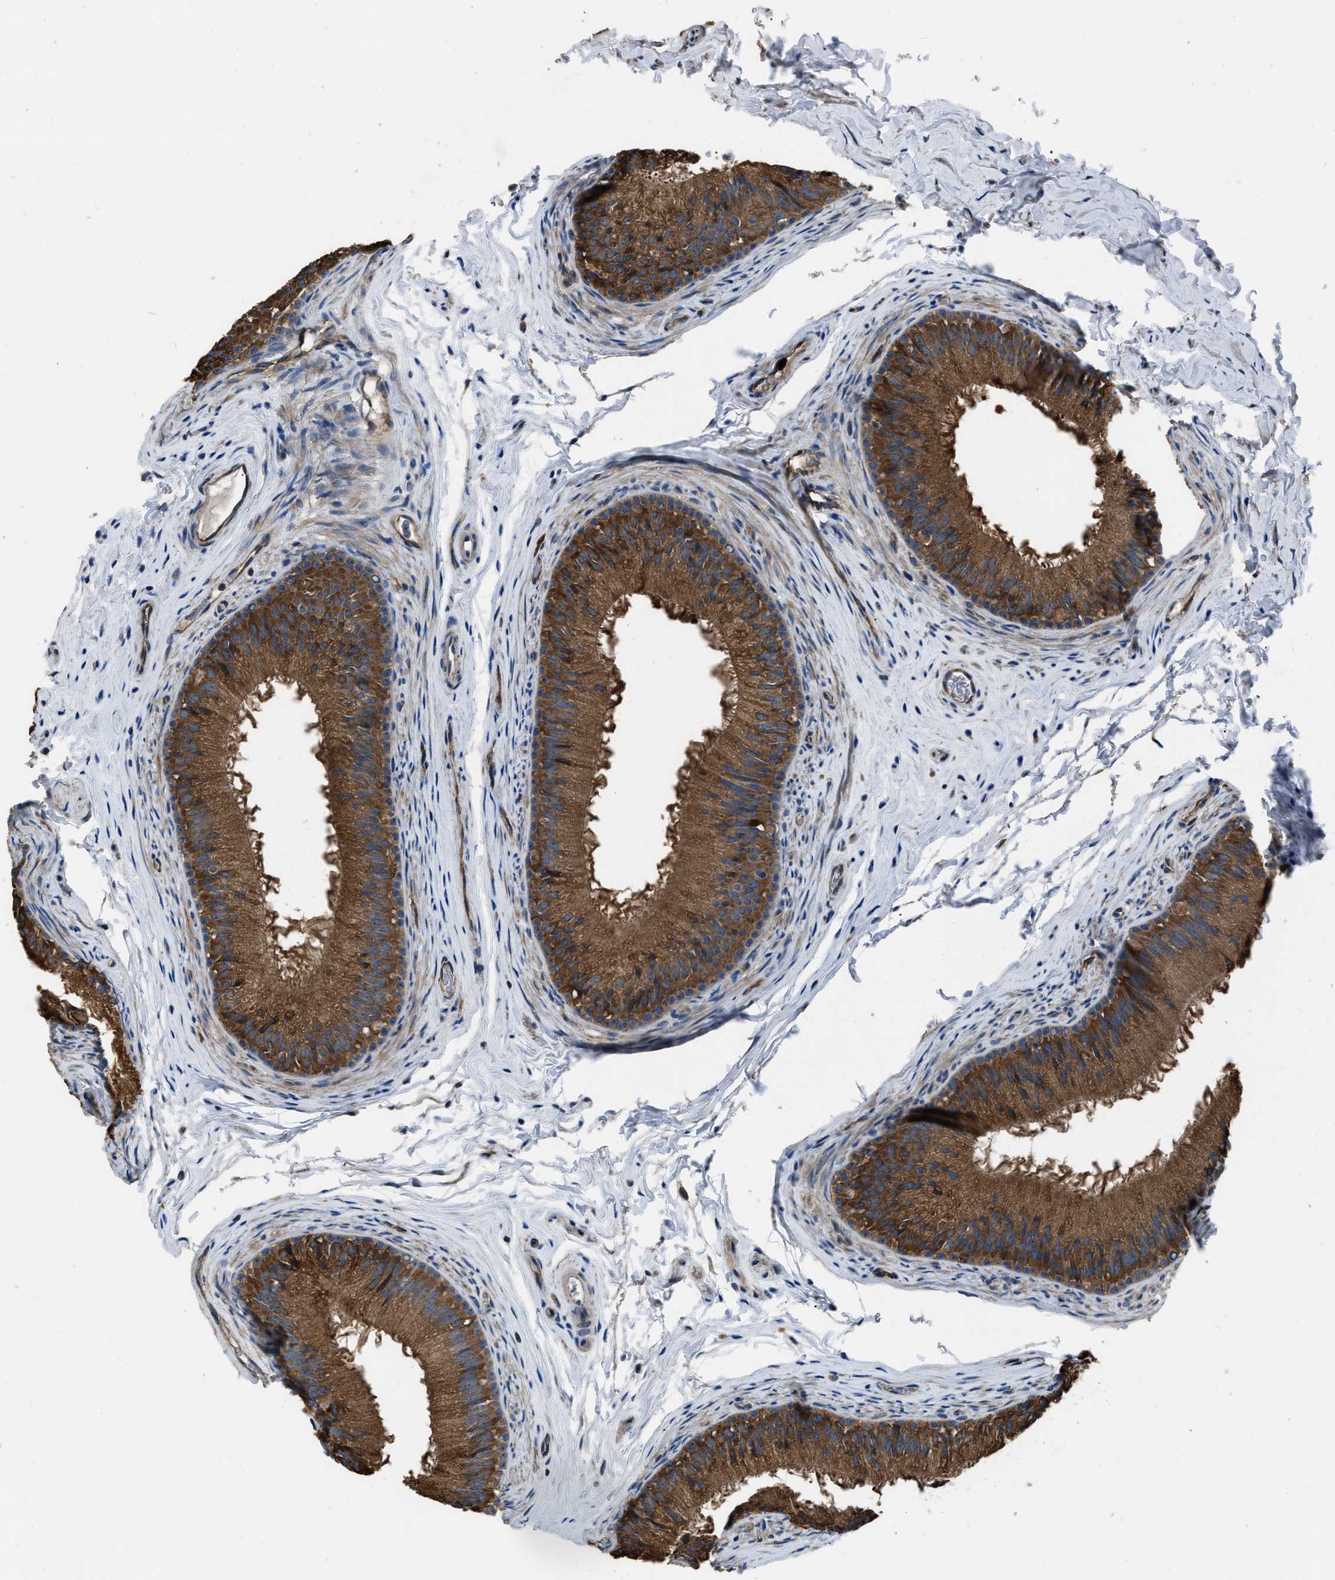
{"staining": {"intensity": "strong", "quantity": ">75%", "location": "cytoplasmic/membranous"}, "tissue": "epididymis", "cell_type": "Glandular cells", "image_type": "normal", "snomed": [{"axis": "morphology", "description": "Normal tissue, NOS"}, {"axis": "topography", "description": "Testis"}, {"axis": "topography", "description": "Epididymis"}], "caption": "Epididymis was stained to show a protein in brown. There is high levels of strong cytoplasmic/membranous positivity in about >75% of glandular cells. The protein is shown in brown color, while the nuclei are stained blue.", "gene": "ANGPT1", "patient": {"sex": "male", "age": 36}}